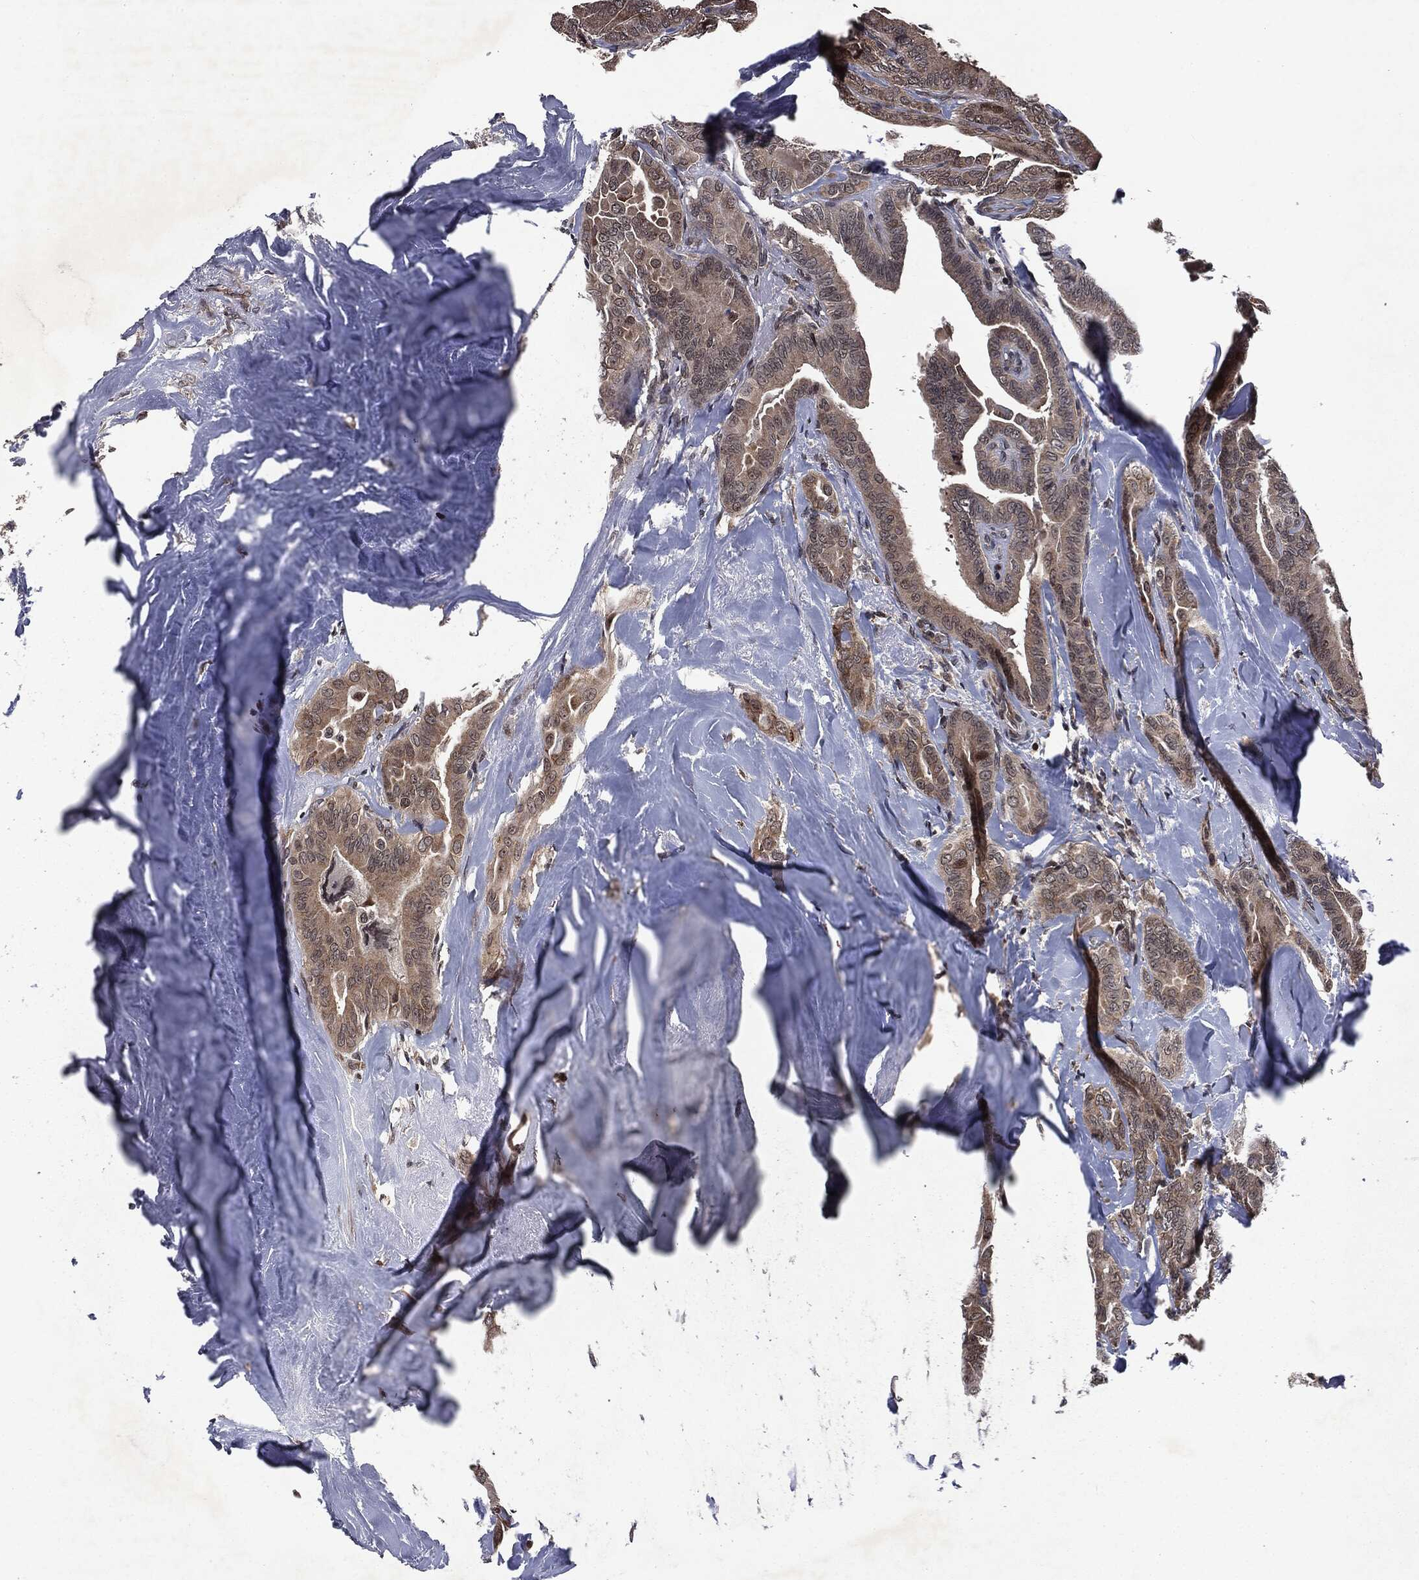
{"staining": {"intensity": "weak", "quantity": "25%-75%", "location": "cytoplasmic/membranous"}, "tissue": "thyroid cancer", "cell_type": "Tumor cells", "image_type": "cancer", "snomed": [{"axis": "morphology", "description": "Papillary adenocarcinoma, NOS"}, {"axis": "topography", "description": "Thyroid gland"}], "caption": "An image of human thyroid cancer (papillary adenocarcinoma) stained for a protein shows weak cytoplasmic/membranous brown staining in tumor cells.", "gene": "STAU2", "patient": {"sex": "male", "age": 61}}